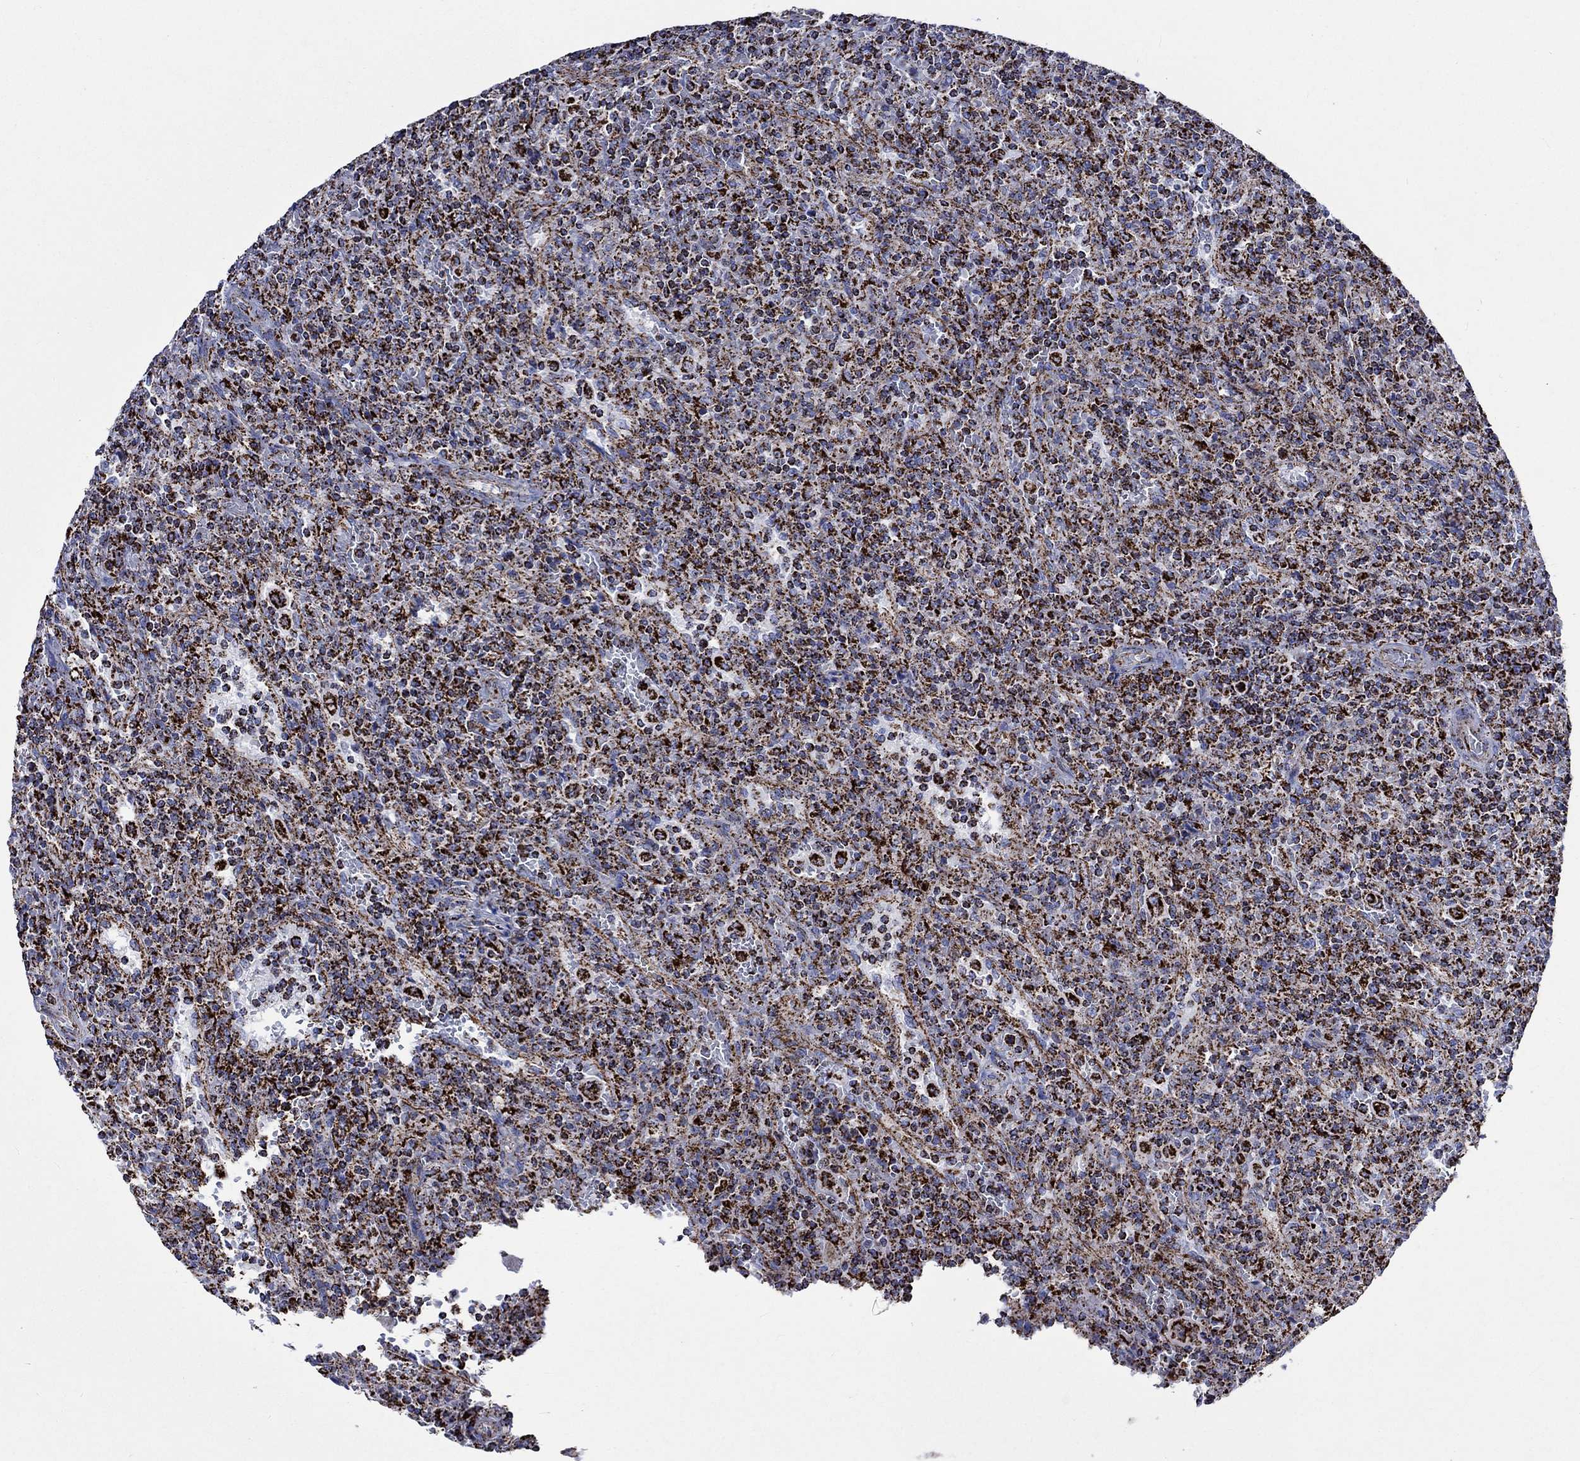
{"staining": {"intensity": "strong", "quantity": ">75%", "location": "cytoplasmic/membranous"}, "tissue": "lymphoma", "cell_type": "Tumor cells", "image_type": "cancer", "snomed": [{"axis": "morphology", "description": "Malignant lymphoma, non-Hodgkin's type, Low grade"}, {"axis": "topography", "description": "Spleen"}], "caption": "DAB immunohistochemical staining of human malignant lymphoma, non-Hodgkin's type (low-grade) reveals strong cytoplasmic/membranous protein positivity in approximately >75% of tumor cells.", "gene": "RCE1", "patient": {"sex": "male", "age": 62}}